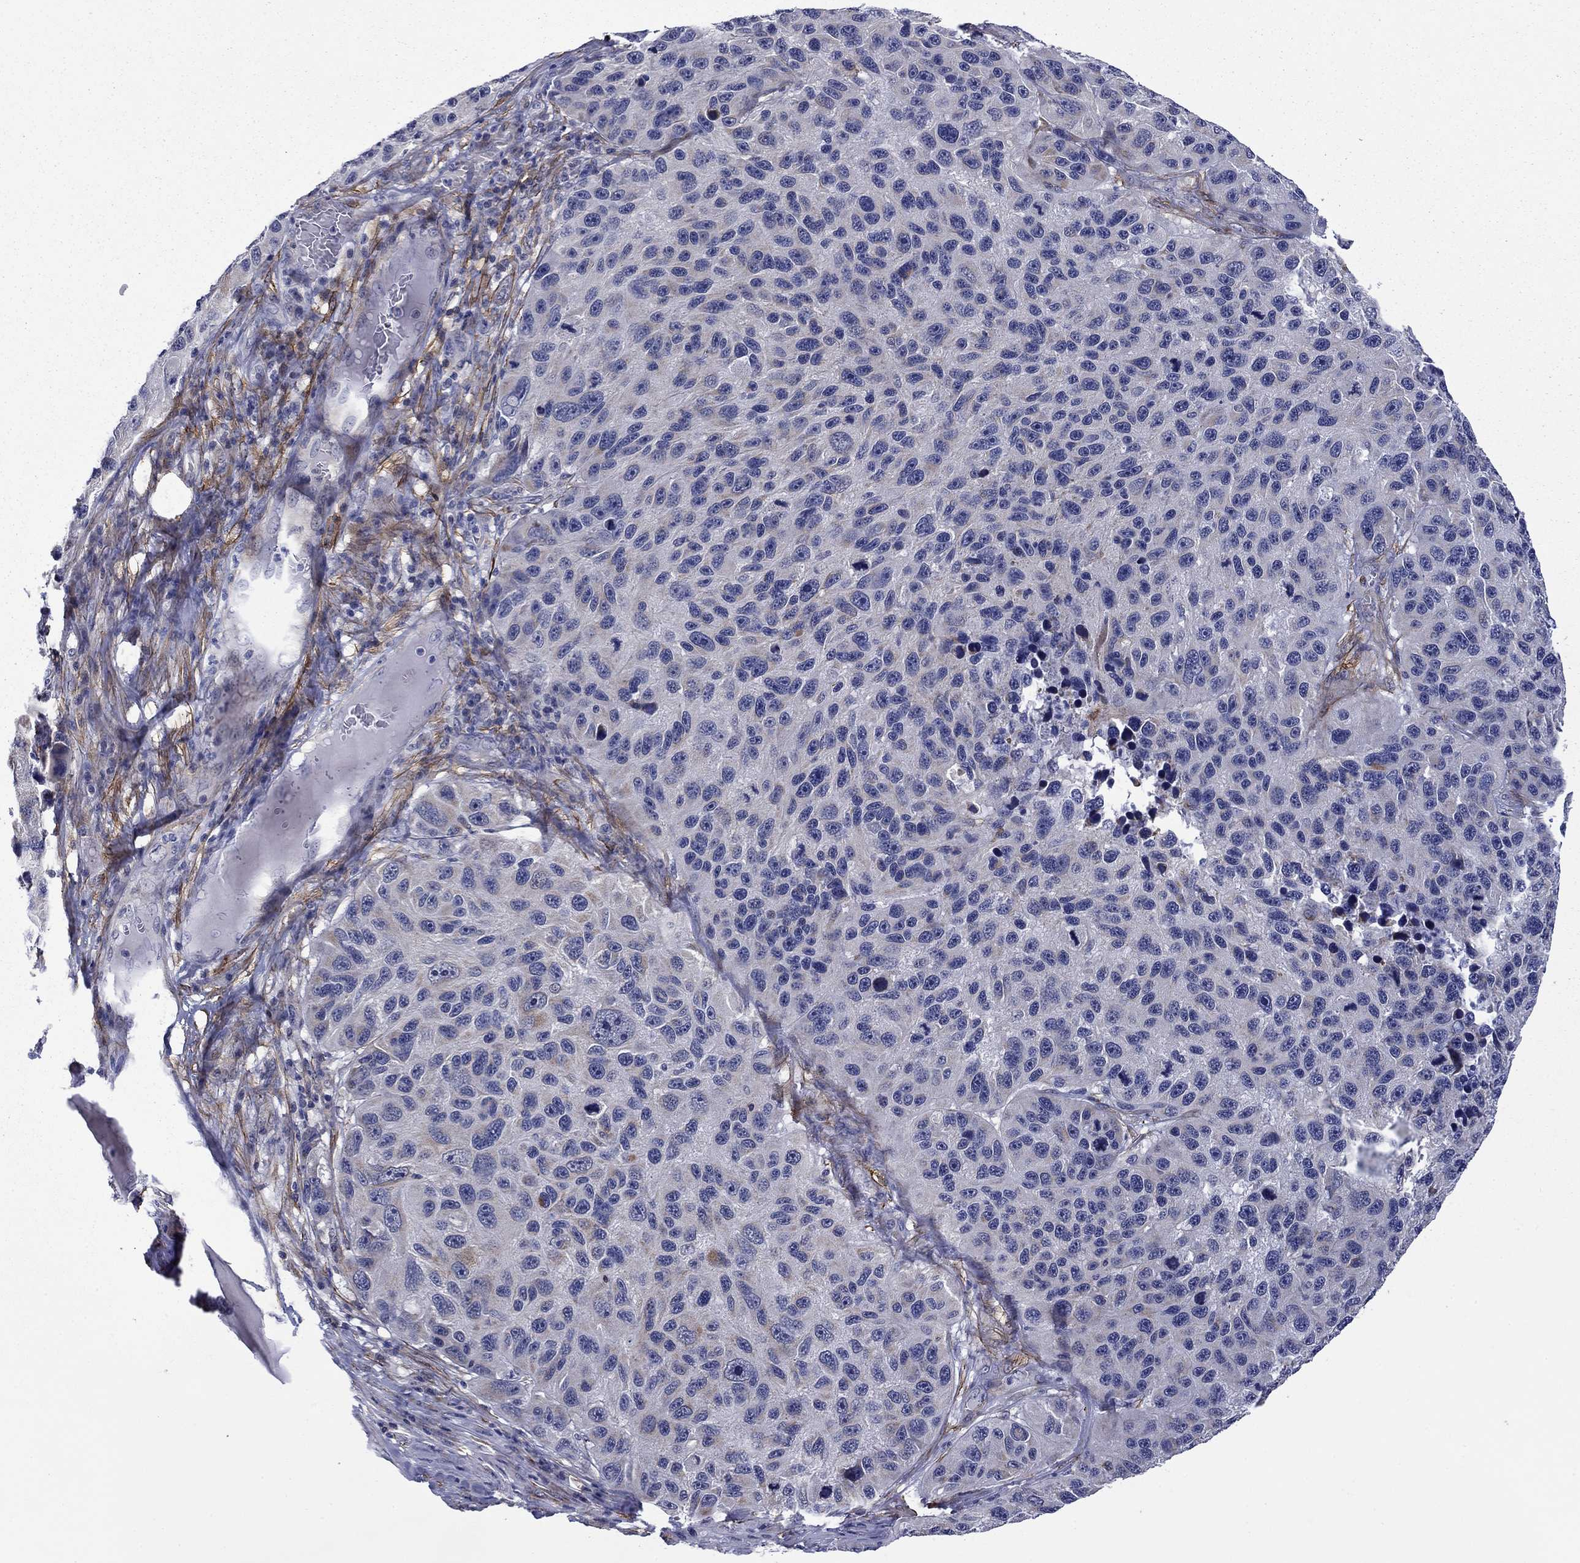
{"staining": {"intensity": "negative", "quantity": "none", "location": "none"}, "tissue": "melanoma", "cell_type": "Tumor cells", "image_type": "cancer", "snomed": [{"axis": "morphology", "description": "Malignant melanoma, NOS"}, {"axis": "topography", "description": "Skin"}], "caption": "Malignant melanoma stained for a protein using immunohistochemistry (IHC) displays no staining tumor cells.", "gene": "LMO7", "patient": {"sex": "male", "age": 53}}